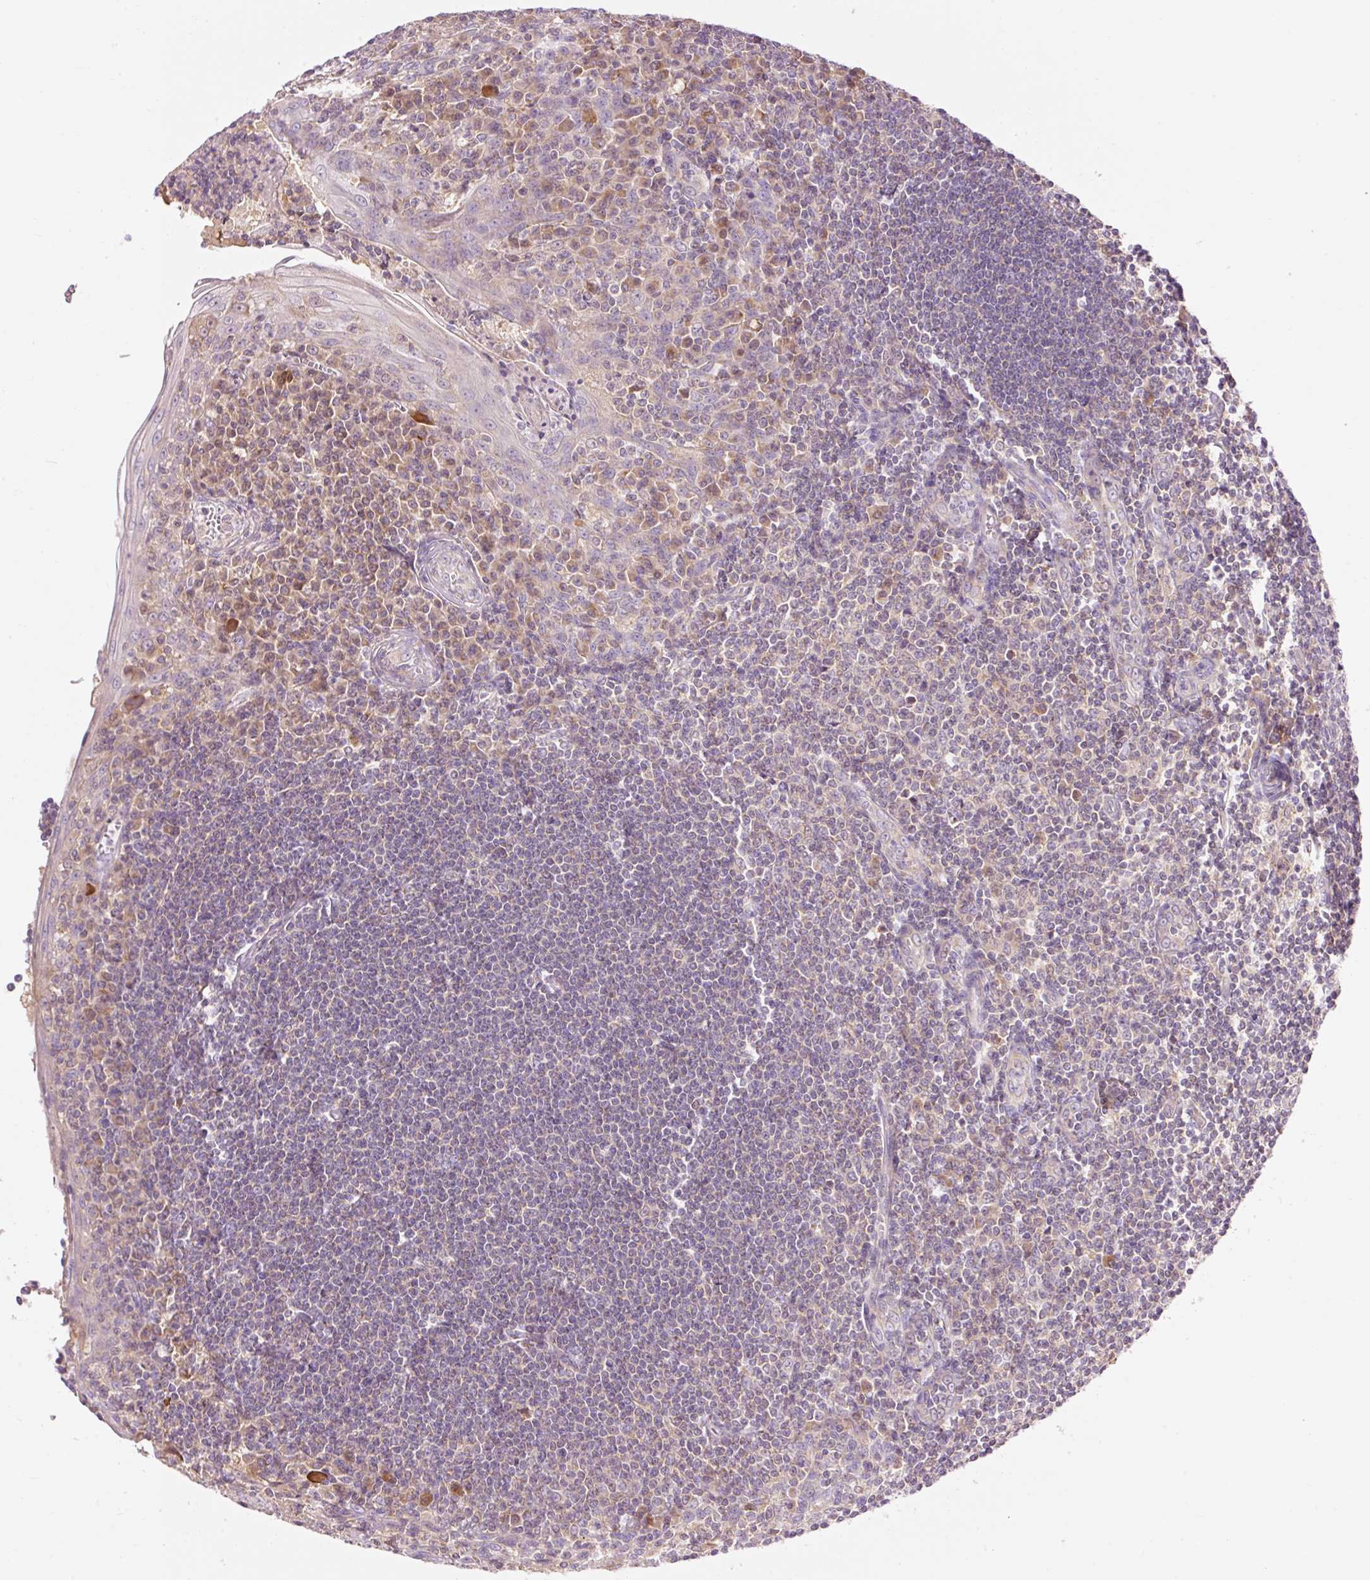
{"staining": {"intensity": "weak", "quantity": "25%-75%", "location": "cytoplasmic/membranous"}, "tissue": "tonsil", "cell_type": "Germinal center cells", "image_type": "normal", "snomed": [{"axis": "morphology", "description": "Normal tissue, NOS"}, {"axis": "topography", "description": "Tonsil"}], "caption": "Protein analysis of normal tonsil shows weak cytoplasmic/membranous positivity in approximately 25%-75% of germinal center cells.", "gene": "IMMT", "patient": {"sex": "male", "age": 27}}